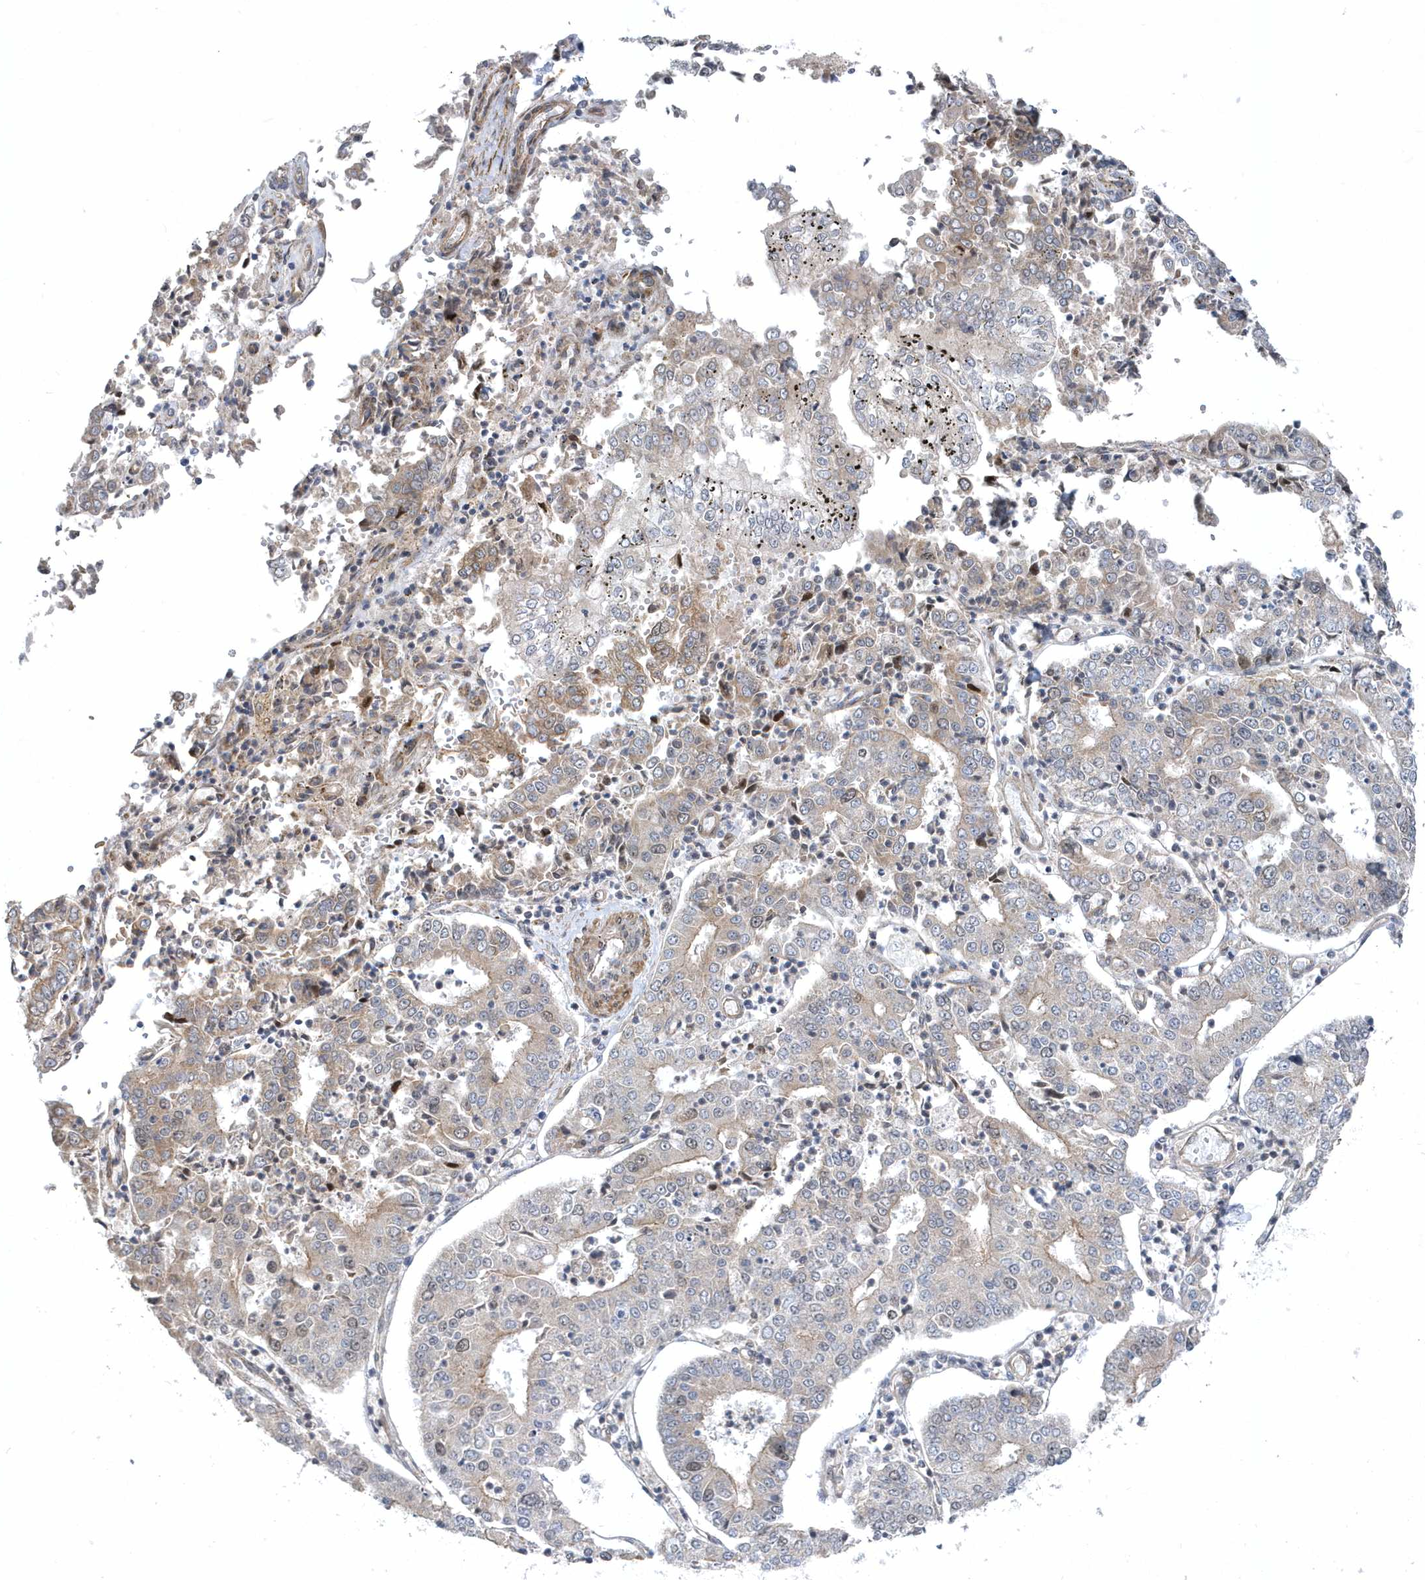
{"staining": {"intensity": "weak", "quantity": "25%-75%", "location": "cytoplasmic/membranous"}, "tissue": "stomach cancer", "cell_type": "Tumor cells", "image_type": "cancer", "snomed": [{"axis": "morphology", "description": "Adenocarcinoma, NOS"}, {"axis": "topography", "description": "Stomach"}], "caption": "IHC of human stomach adenocarcinoma reveals low levels of weak cytoplasmic/membranous staining in approximately 25%-75% of tumor cells. (DAB (3,3'-diaminobenzidine) IHC with brightfield microscopy, high magnification).", "gene": "MXI1", "patient": {"sex": "male", "age": 76}}